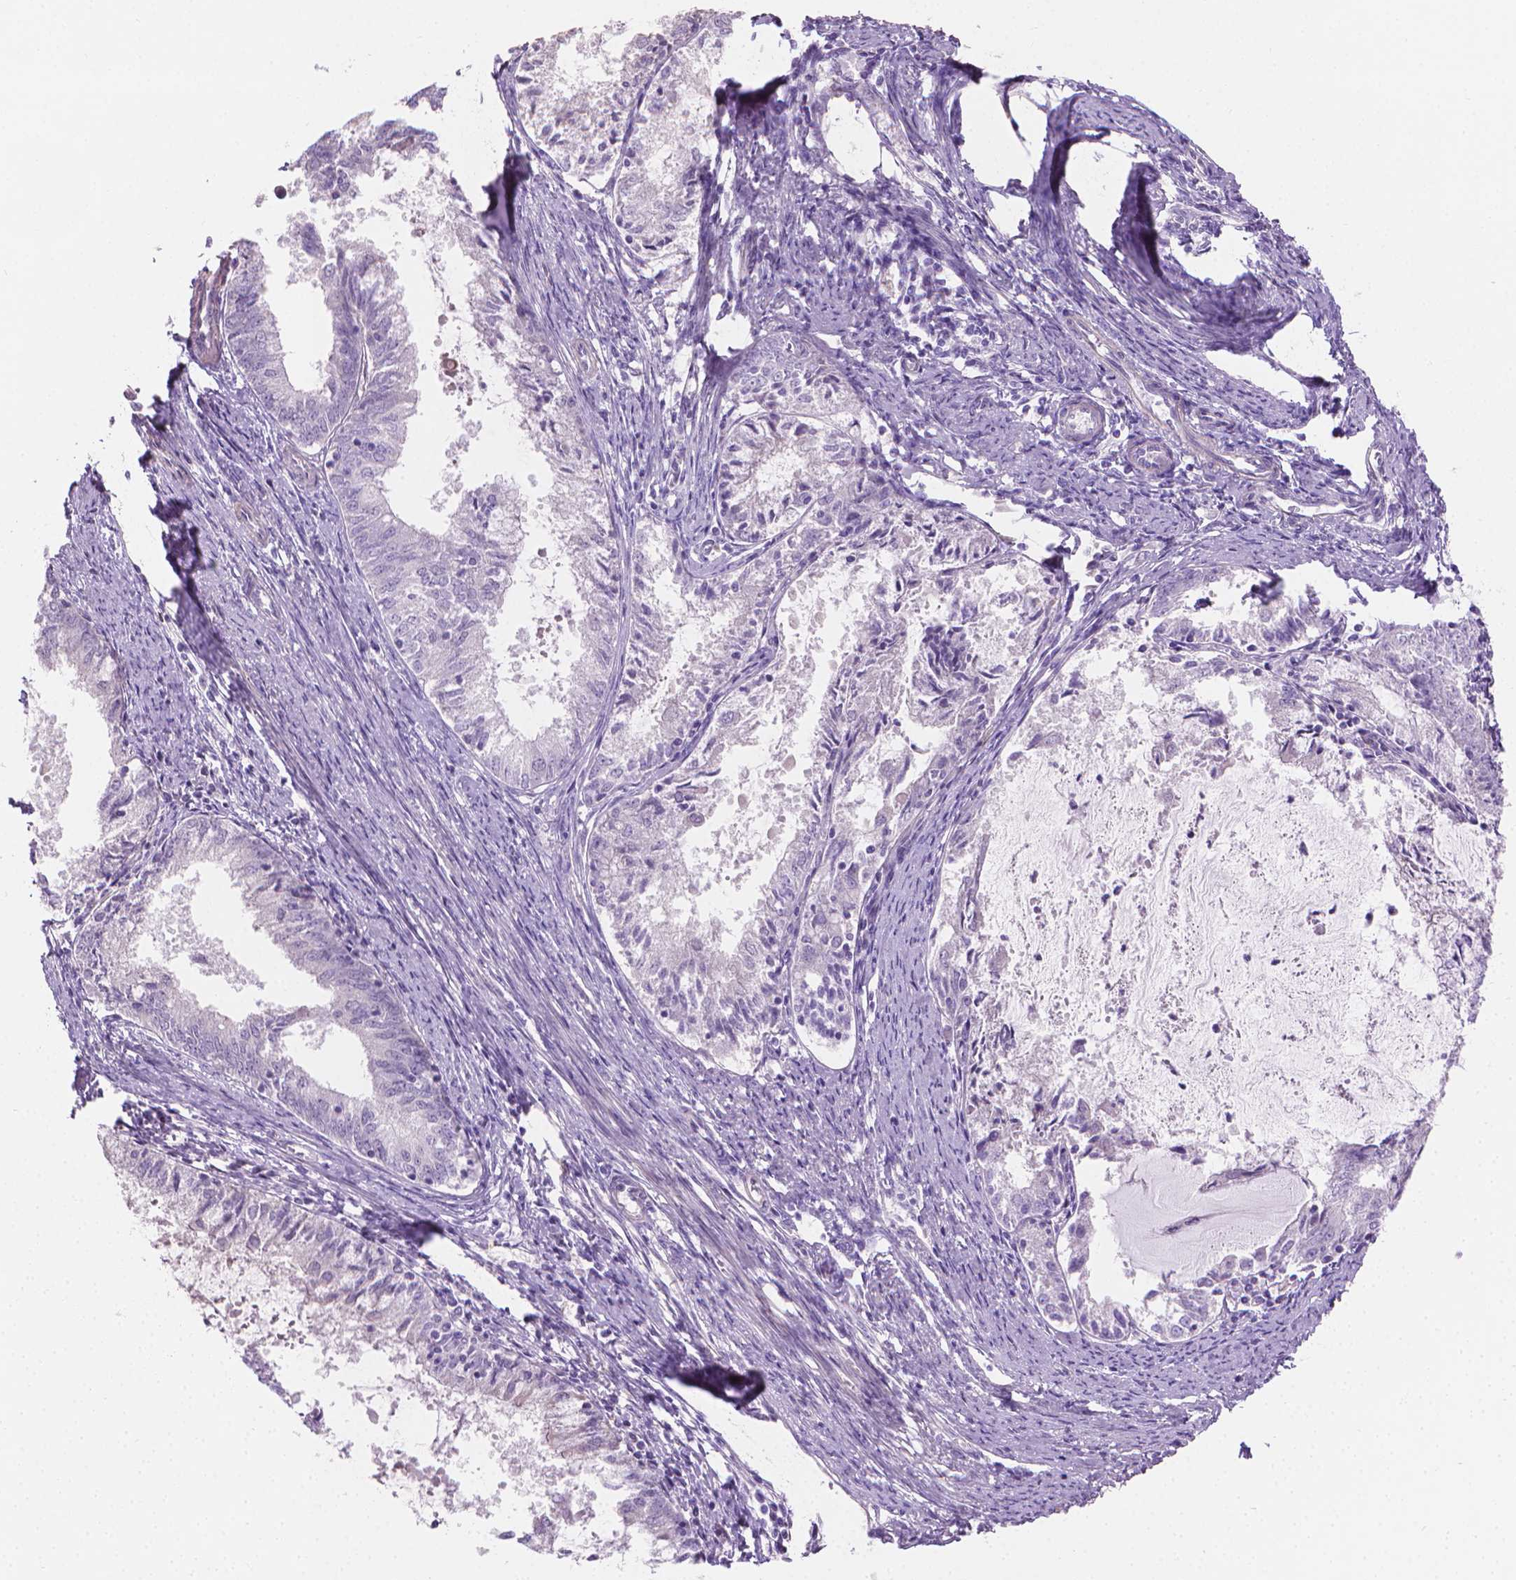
{"staining": {"intensity": "negative", "quantity": "none", "location": "none"}, "tissue": "endometrial cancer", "cell_type": "Tumor cells", "image_type": "cancer", "snomed": [{"axis": "morphology", "description": "Adenocarcinoma, NOS"}, {"axis": "topography", "description": "Endometrium"}], "caption": "High power microscopy image of an IHC micrograph of endometrial adenocarcinoma, revealing no significant staining in tumor cells.", "gene": "GSDMA", "patient": {"sex": "female", "age": 57}}